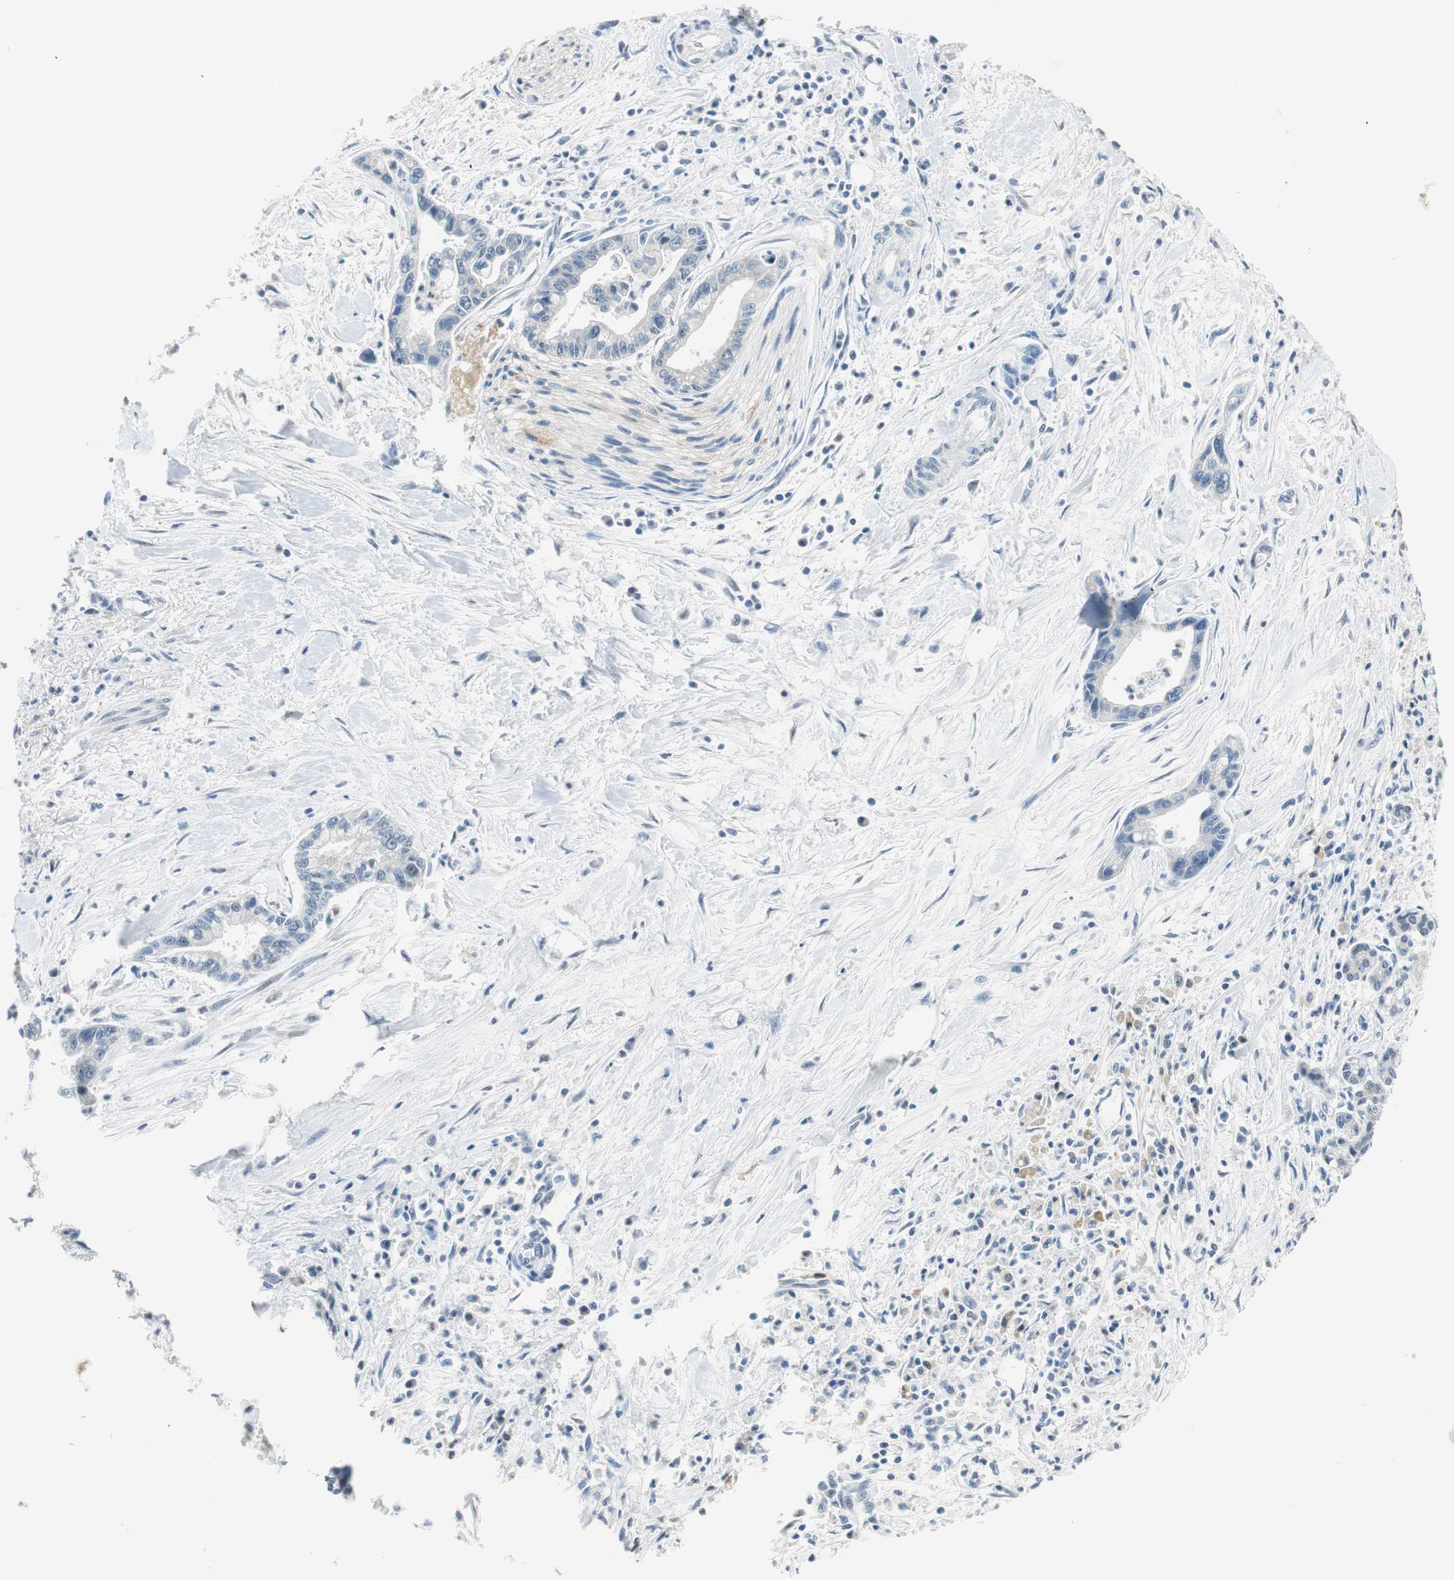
{"staining": {"intensity": "negative", "quantity": "none", "location": "none"}, "tissue": "pancreatic cancer", "cell_type": "Tumor cells", "image_type": "cancer", "snomed": [{"axis": "morphology", "description": "Adenocarcinoma, NOS"}, {"axis": "topography", "description": "Pancreas"}], "caption": "A high-resolution micrograph shows IHC staining of pancreatic cancer, which shows no significant positivity in tumor cells.", "gene": "ME1", "patient": {"sex": "male", "age": 70}}